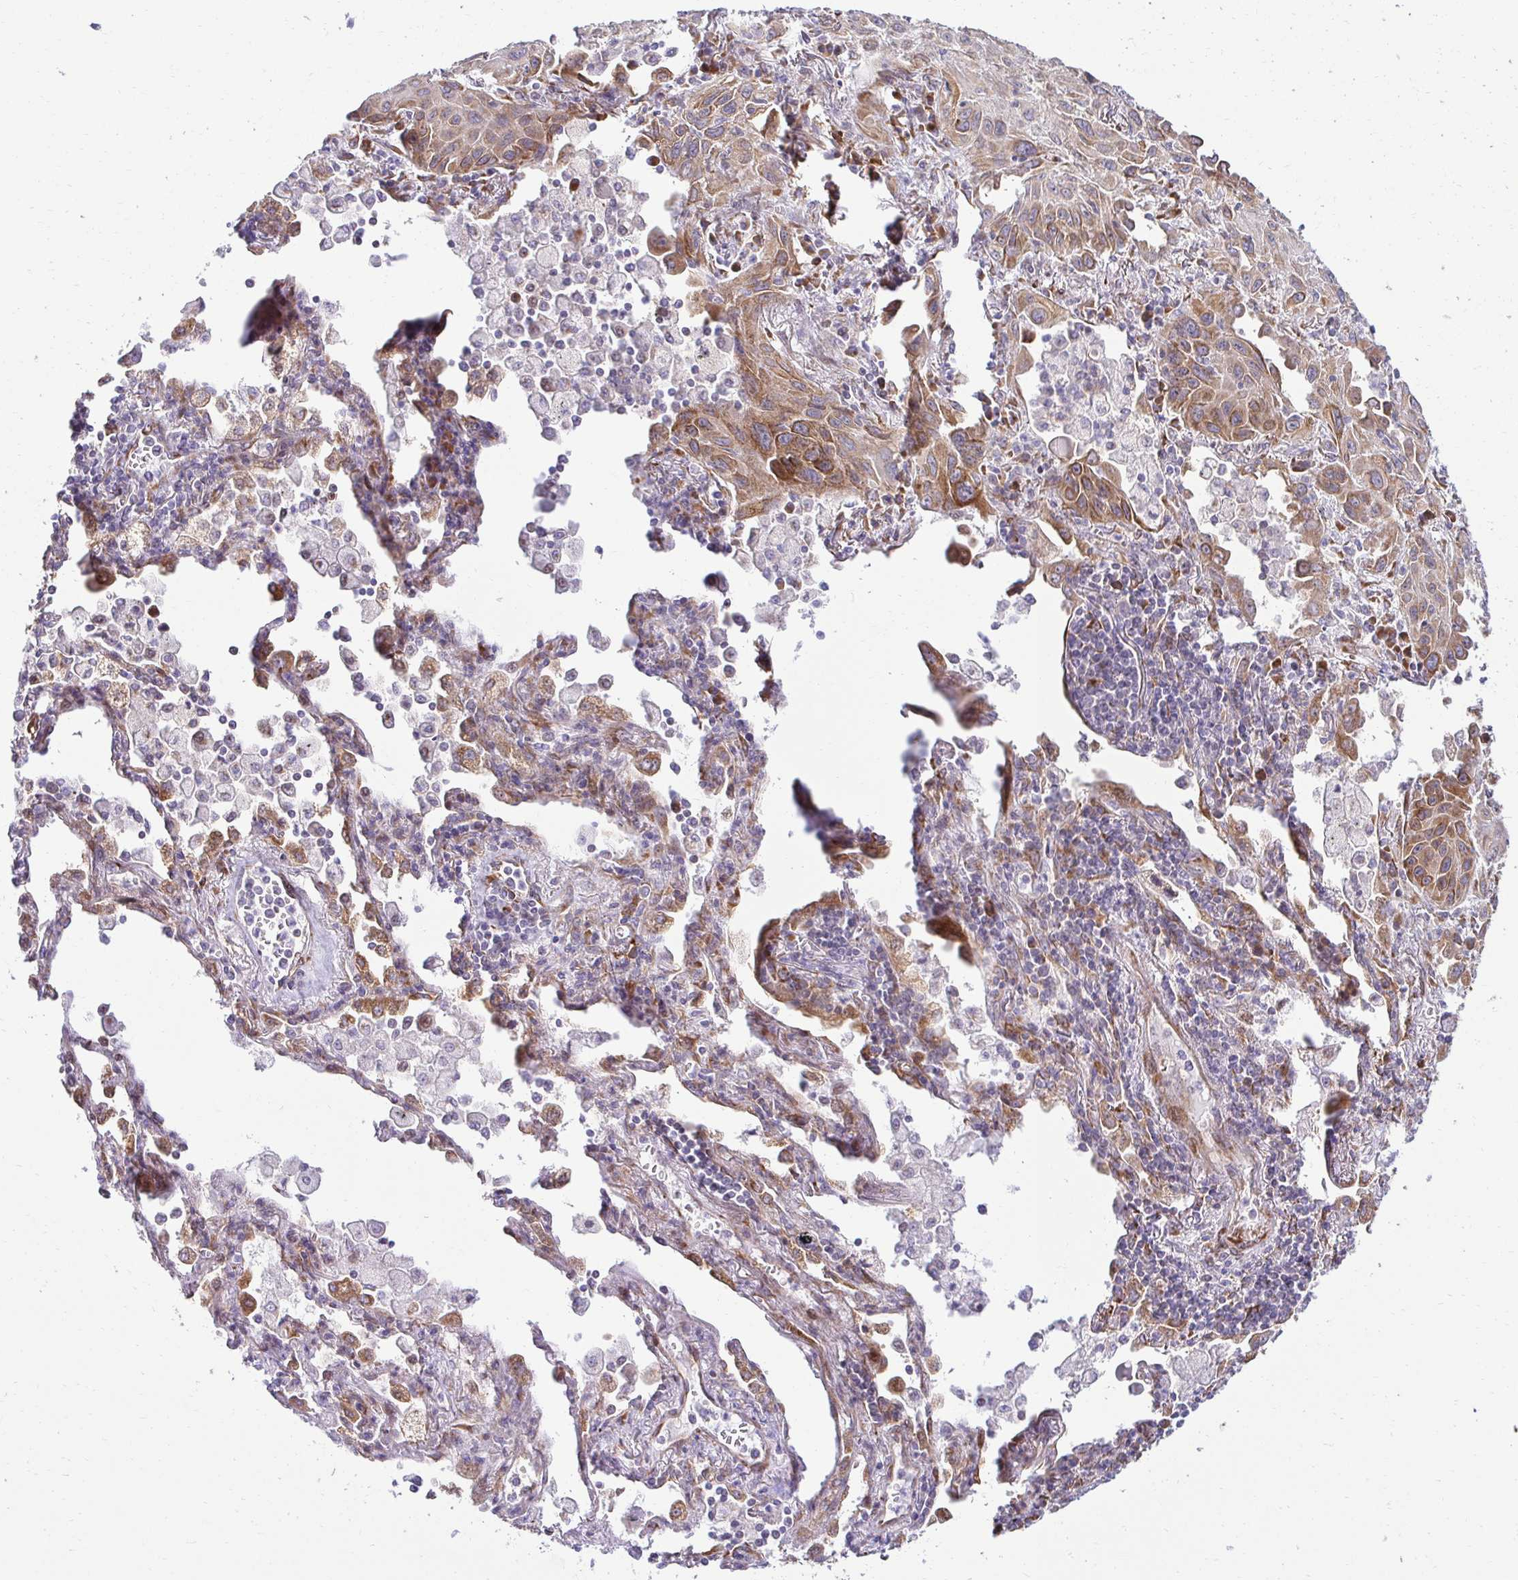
{"staining": {"intensity": "moderate", "quantity": ">75%", "location": "cytoplasmic/membranous"}, "tissue": "lung cancer", "cell_type": "Tumor cells", "image_type": "cancer", "snomed": [{"axis": "morphology", "description": "Squamous cell carcinoma, NOS"}, {"axis": "topography", "description": "Lung"}], "caption": "An image showing moderate cytoplasmic/membranous staining in about >75% of tumor cells in lung squamous cell carcinoma, as visualized by brown immunohistochemical staining.", "gene": "HPS1", "patient": {"sex": "male", "age": 79}}